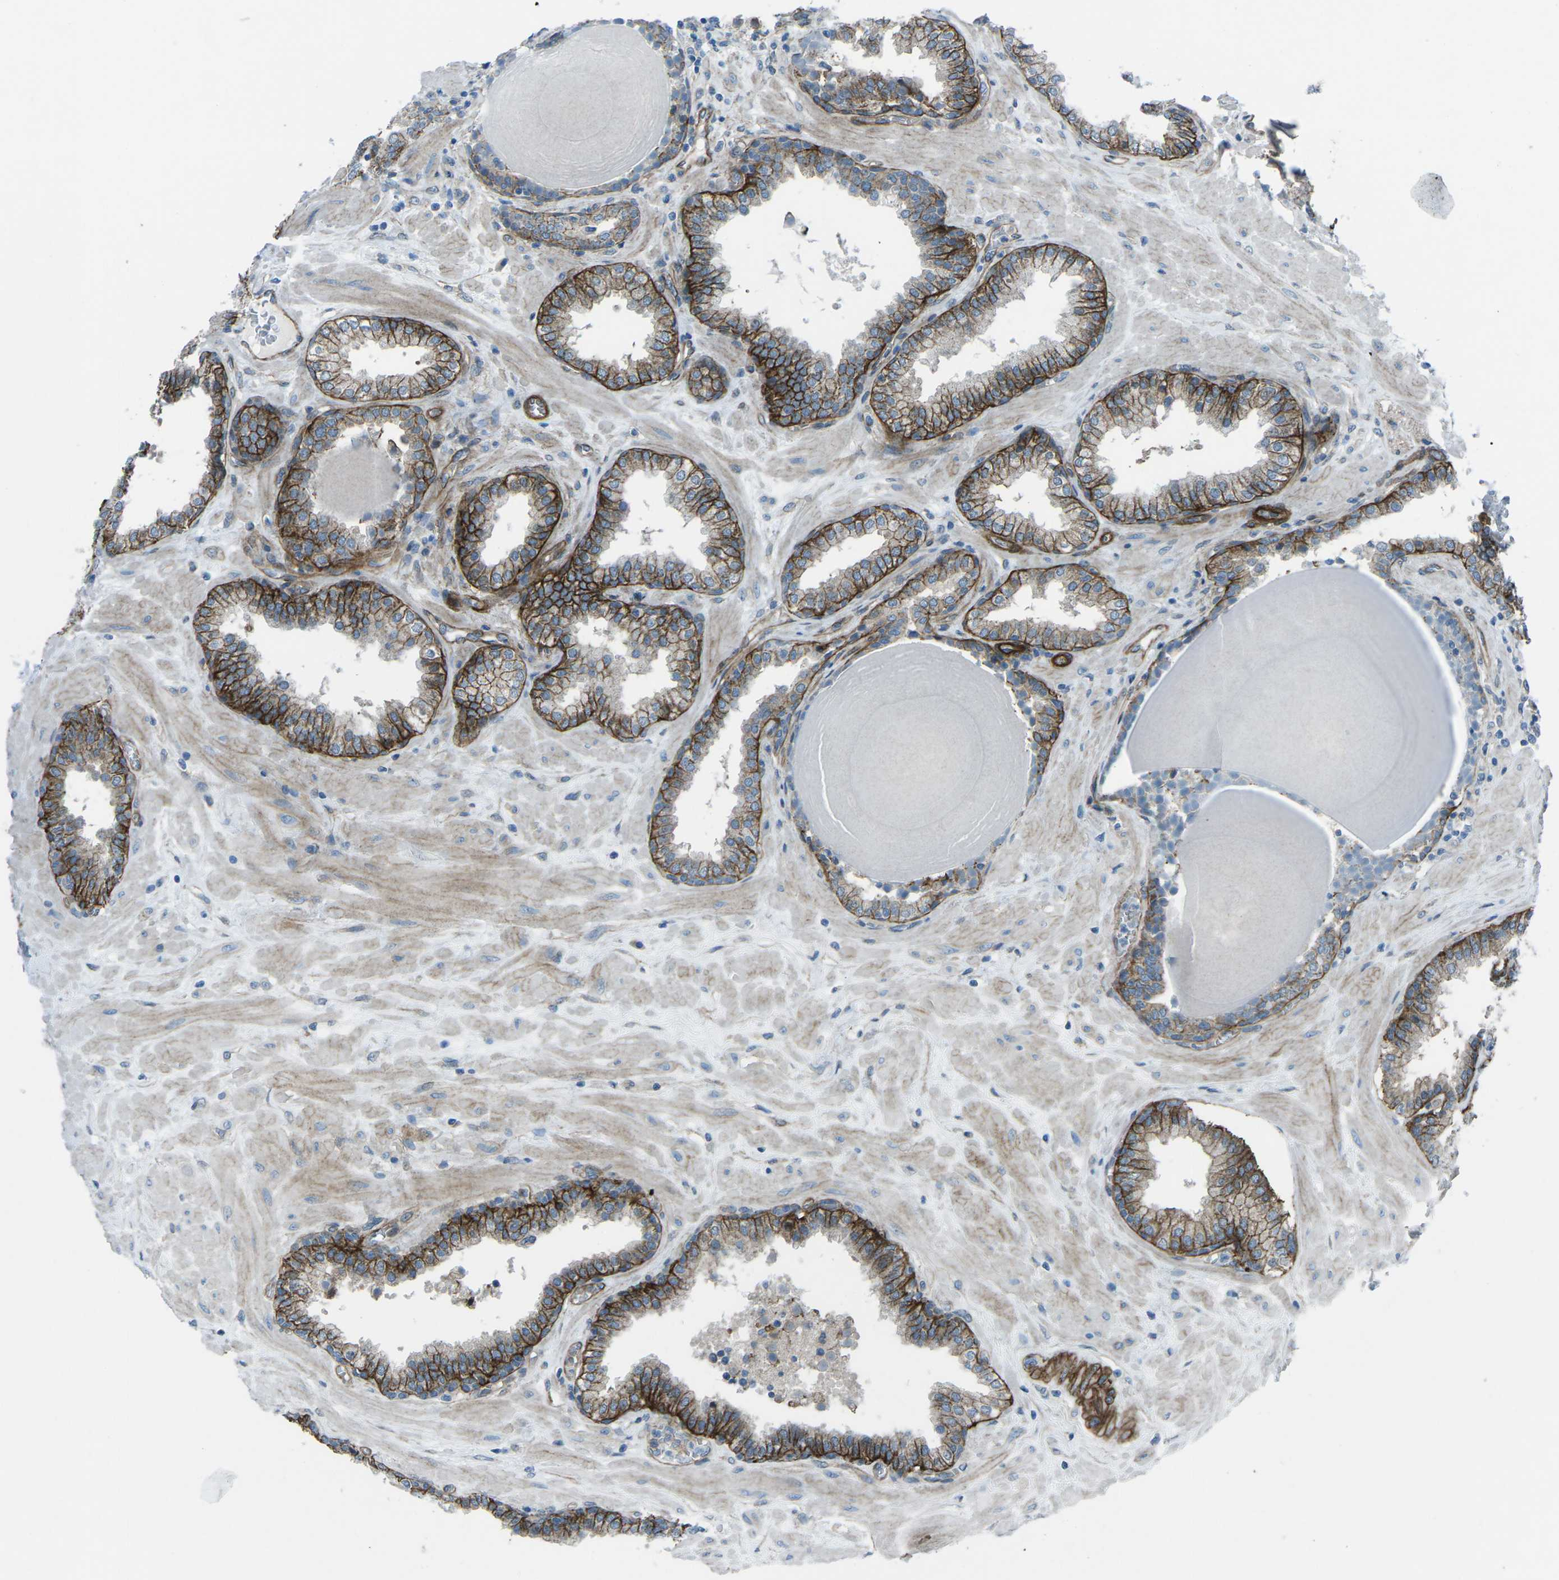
{"staining": {"intensity": "strong", "quantity": ">75%", "location": "cytoplasmic/membranous"}, "tissue": "prostate", "cell_type": "Glandular cells", "image_type": "normal", "snomed": [{"axis": "morphology", "description": "Normal tissue, NOS"}, {"axis": "topography", "description": "Prostate"}], "caption": "This image demonstrates immunohistochemistry (IHC) staining of unremarkable human prostate, with high strong cytoplasmic/membranous positivity in about >75% of glandular cells.", "gene": "UTRN", "patient": {"sex": "male", "age": 51}}